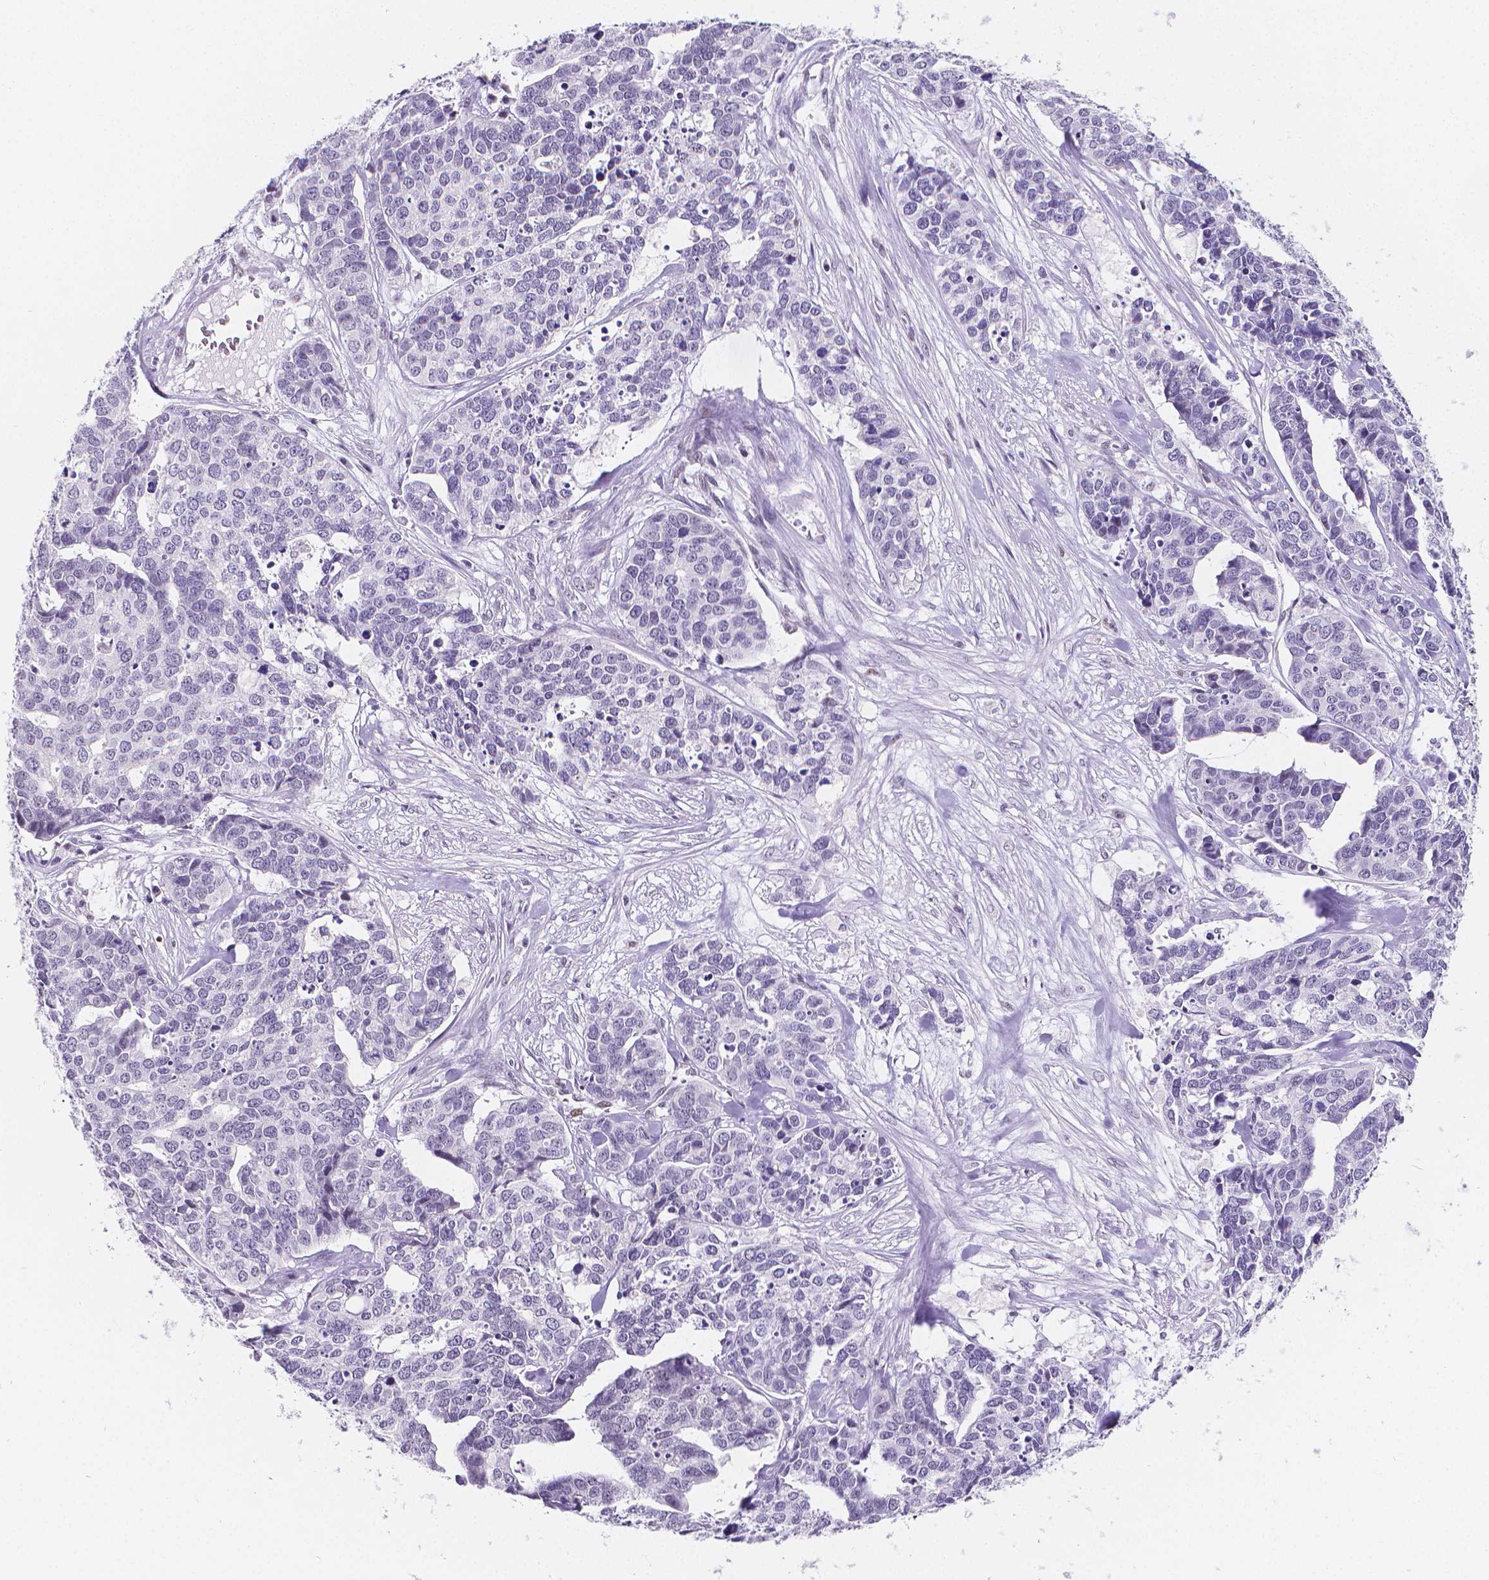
{"staining": {"intensity": "negative", "quantity": "none", "location": "none"}, "tissue": "ovarian cancer", "cell_type": "Tumor cells", "image_type": "cancer", "snomed": [{"axis": "morphology", "description": "Carcinoma, endometroid"}, {"axis": "topography", "description": "Ovary"}], "caption": "Protein analysis of ovarian cancer (endometroid carcinoma) shows no significant positivity in tumor cells. (Stains: DAB IHC with hematoxylin counter stain, Microscopy: brightfield microscopy at high magnification).", "gene": "MEF2C", "patient": {"sex": "female", "age": 65}}